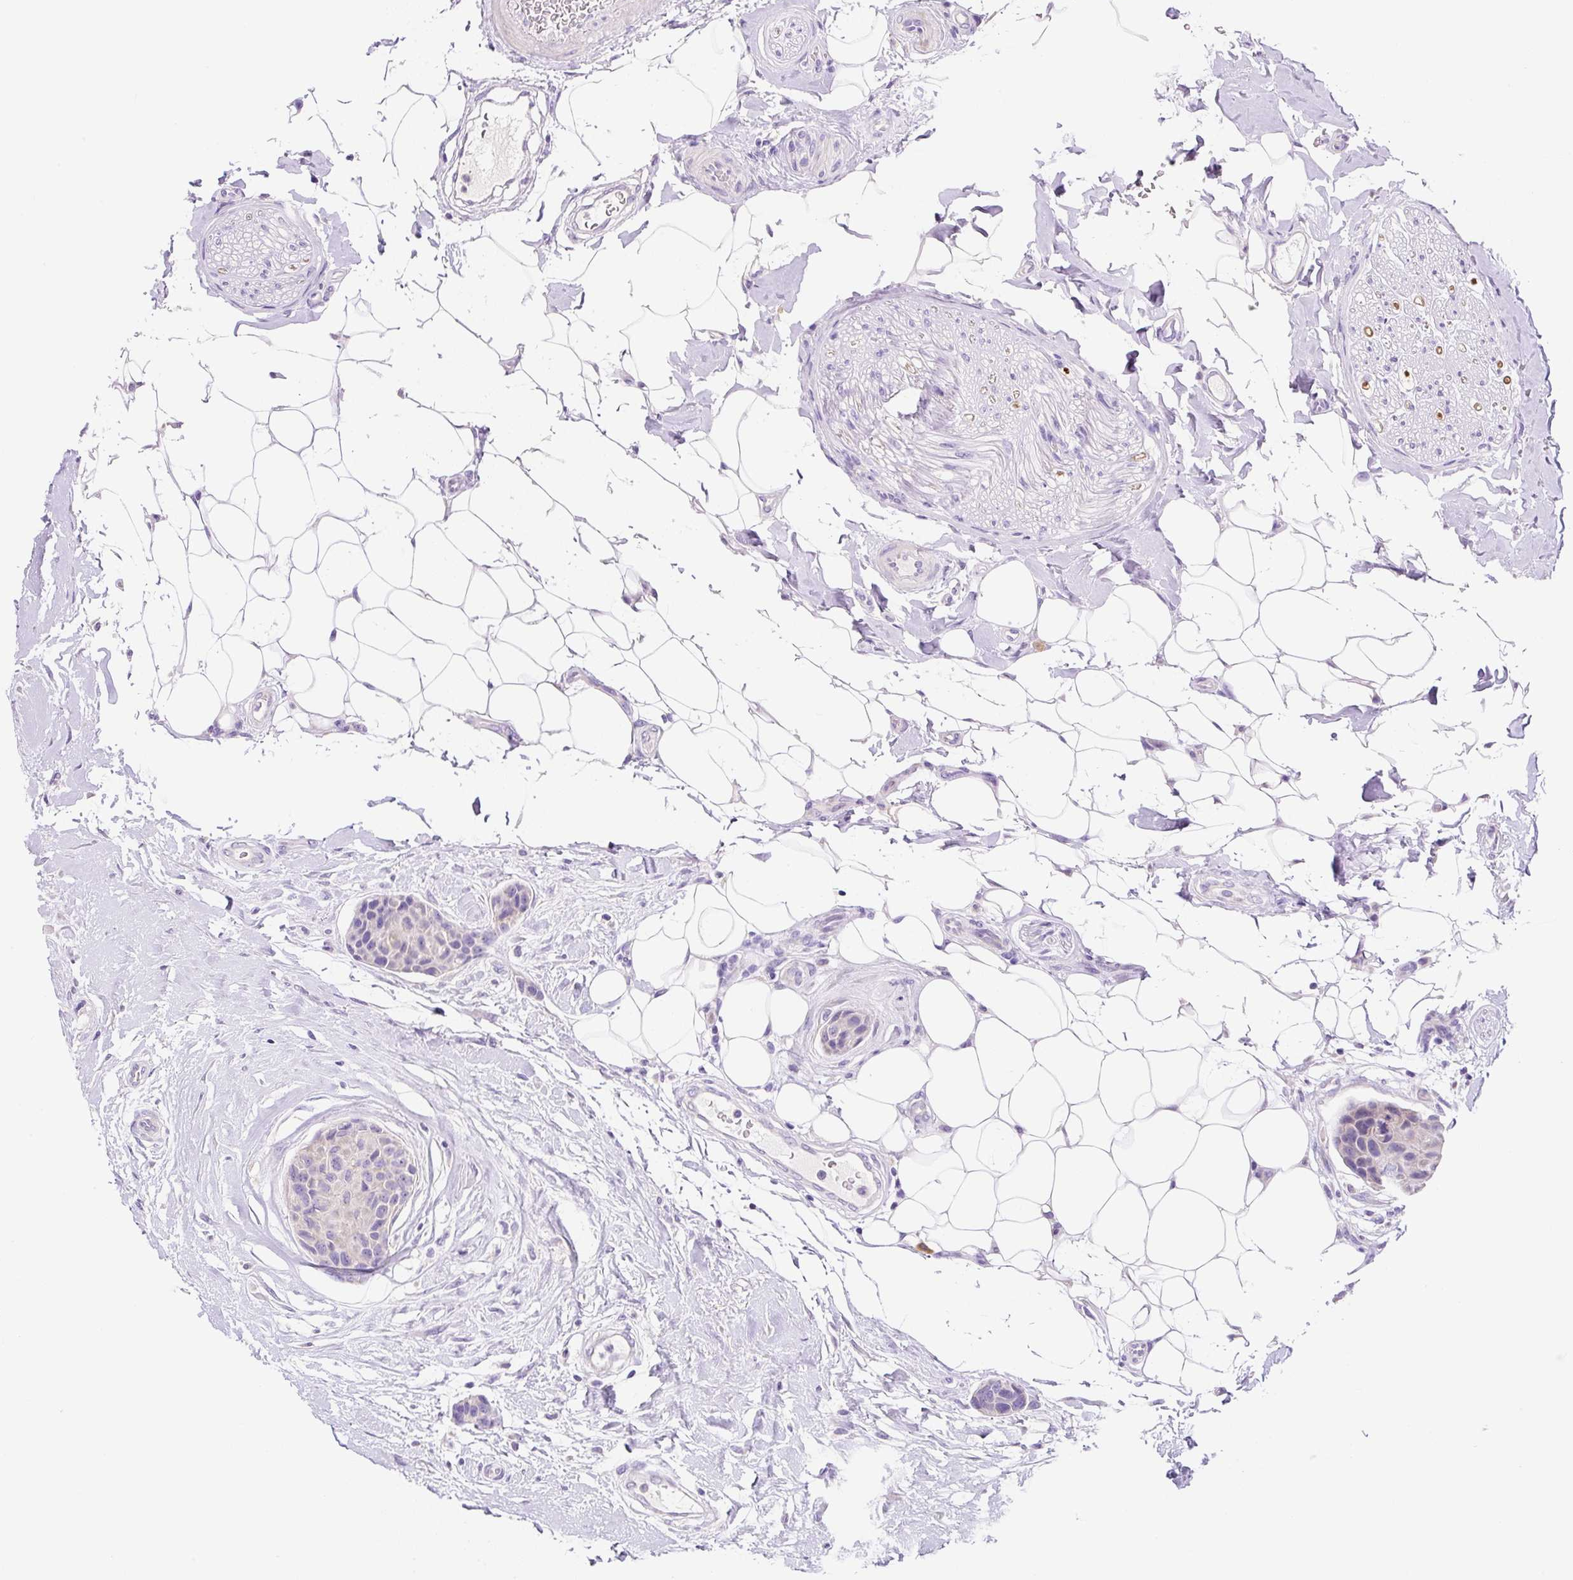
{"staining": {"intensity": "weak", "quantity": "<25%", "location": "cytoplasmic/membranous"}, "tissue": "breast cancer", "cell_type": "Tumor cells", "image_type": "cancer", "snomed": [{"axis": "morphology", "description": "Duct carcinoma"}, {"axis": "topography", "description": "Breast"}, {"axis": "topography", "description": "Lymph node"}], "caption": "Histopathology image shows no significant protein positivity in tumor cells of infiltrating ductal carcinoma (breast).", "gene": "NDST3", "patient": {"sex": "female", "age": 80}}